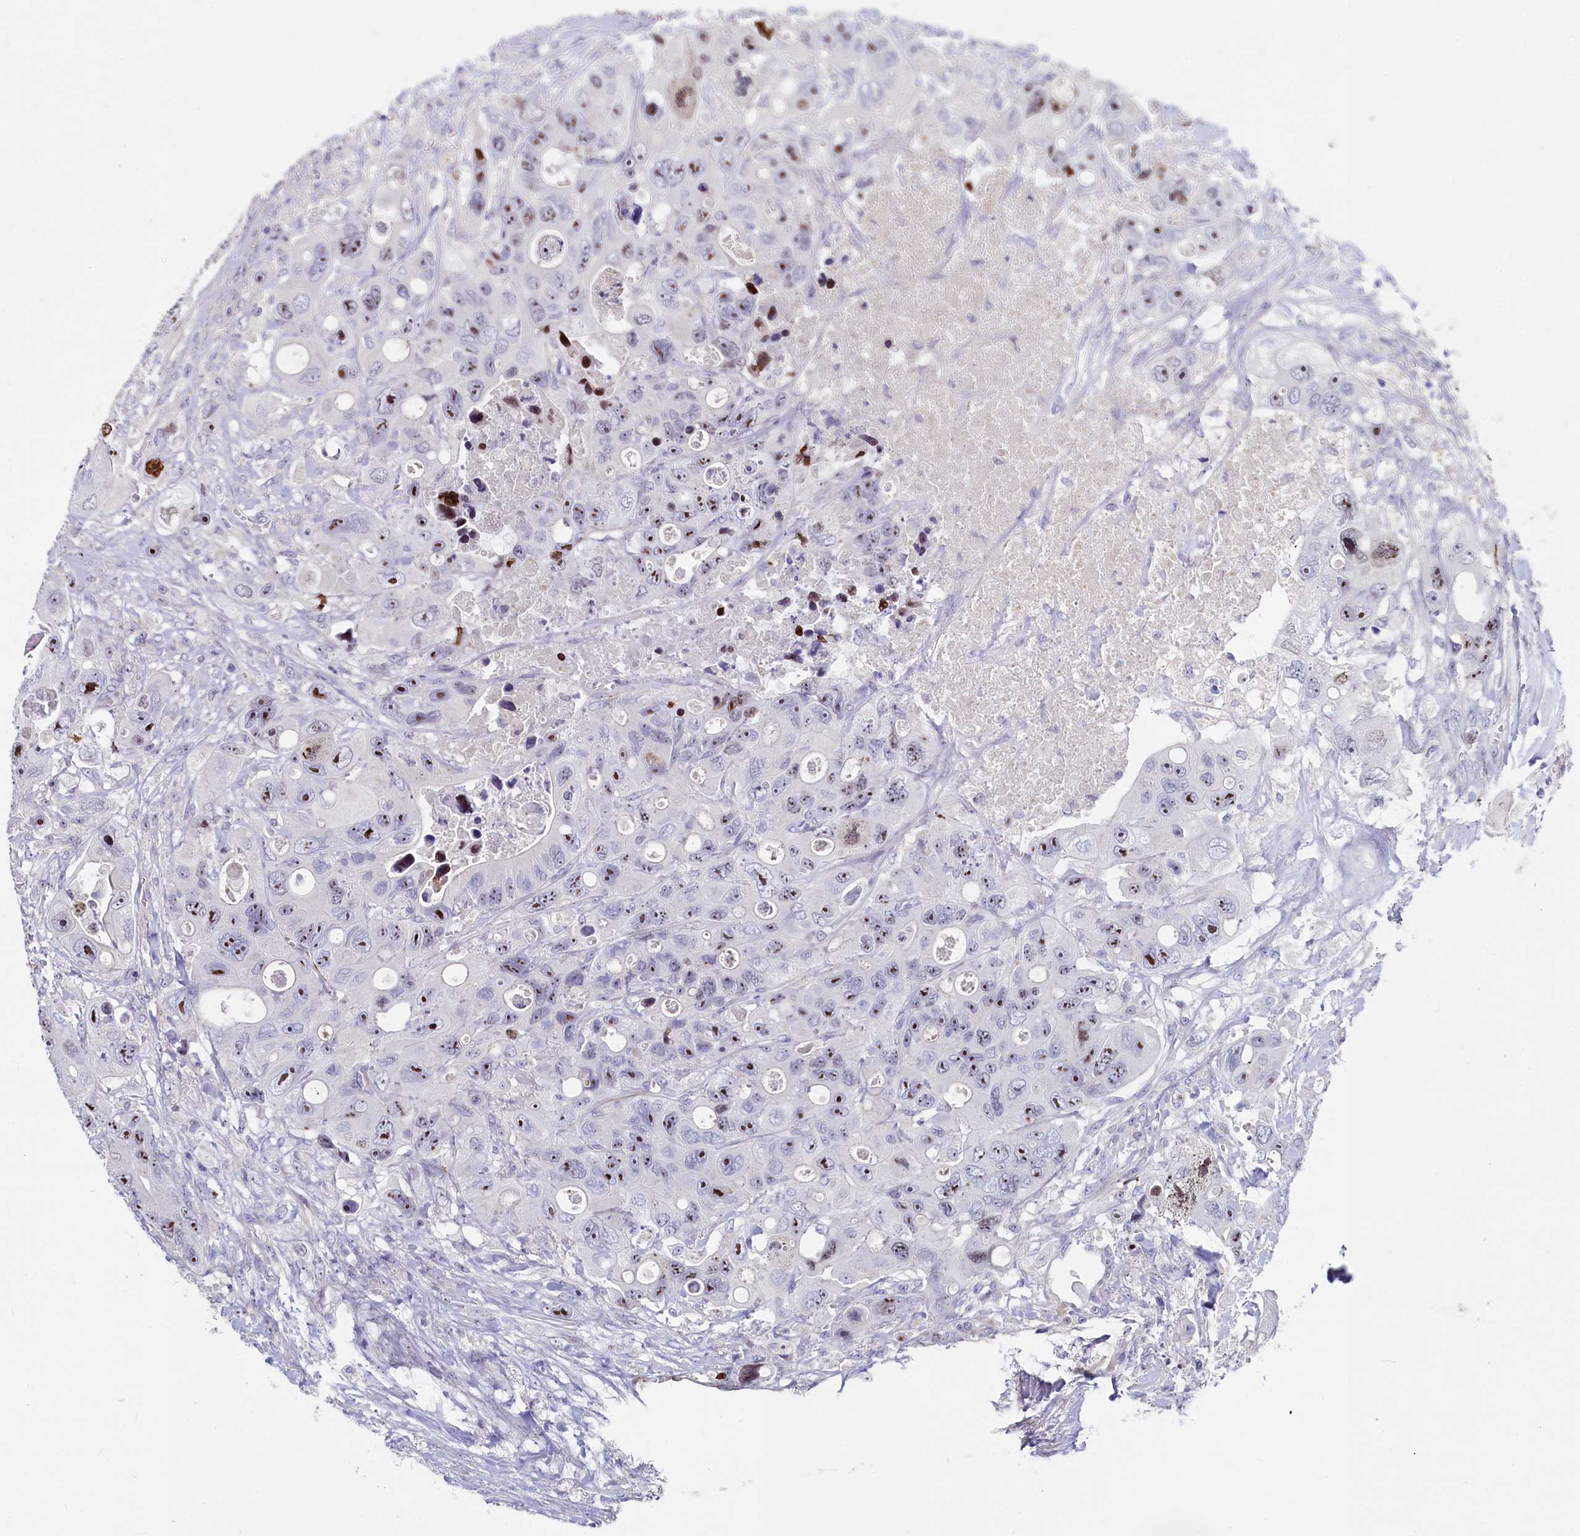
{"staining": {"intensity": "moderate", "quantity": ">75%", "location": "cytoplasmic/membranous"}, "tissue": "colorectal cancer", "cell_type": "Tumor cells", "image_type": "cancer", "snomed": [{"axis": "morphology", "description": "Adenocarcinoma, NOS"}, {"axis": "topography", "description": "Colon"}], "caption": "There is medium levels of moderate cytoplasmic/membranous expression in tumor cells of adenocarcinoma (colorectal), as demonstrated by immunohistochemical staining (brown color).", "gene": "ASXL3", "patient": {"sex": "female", "age": 46}}